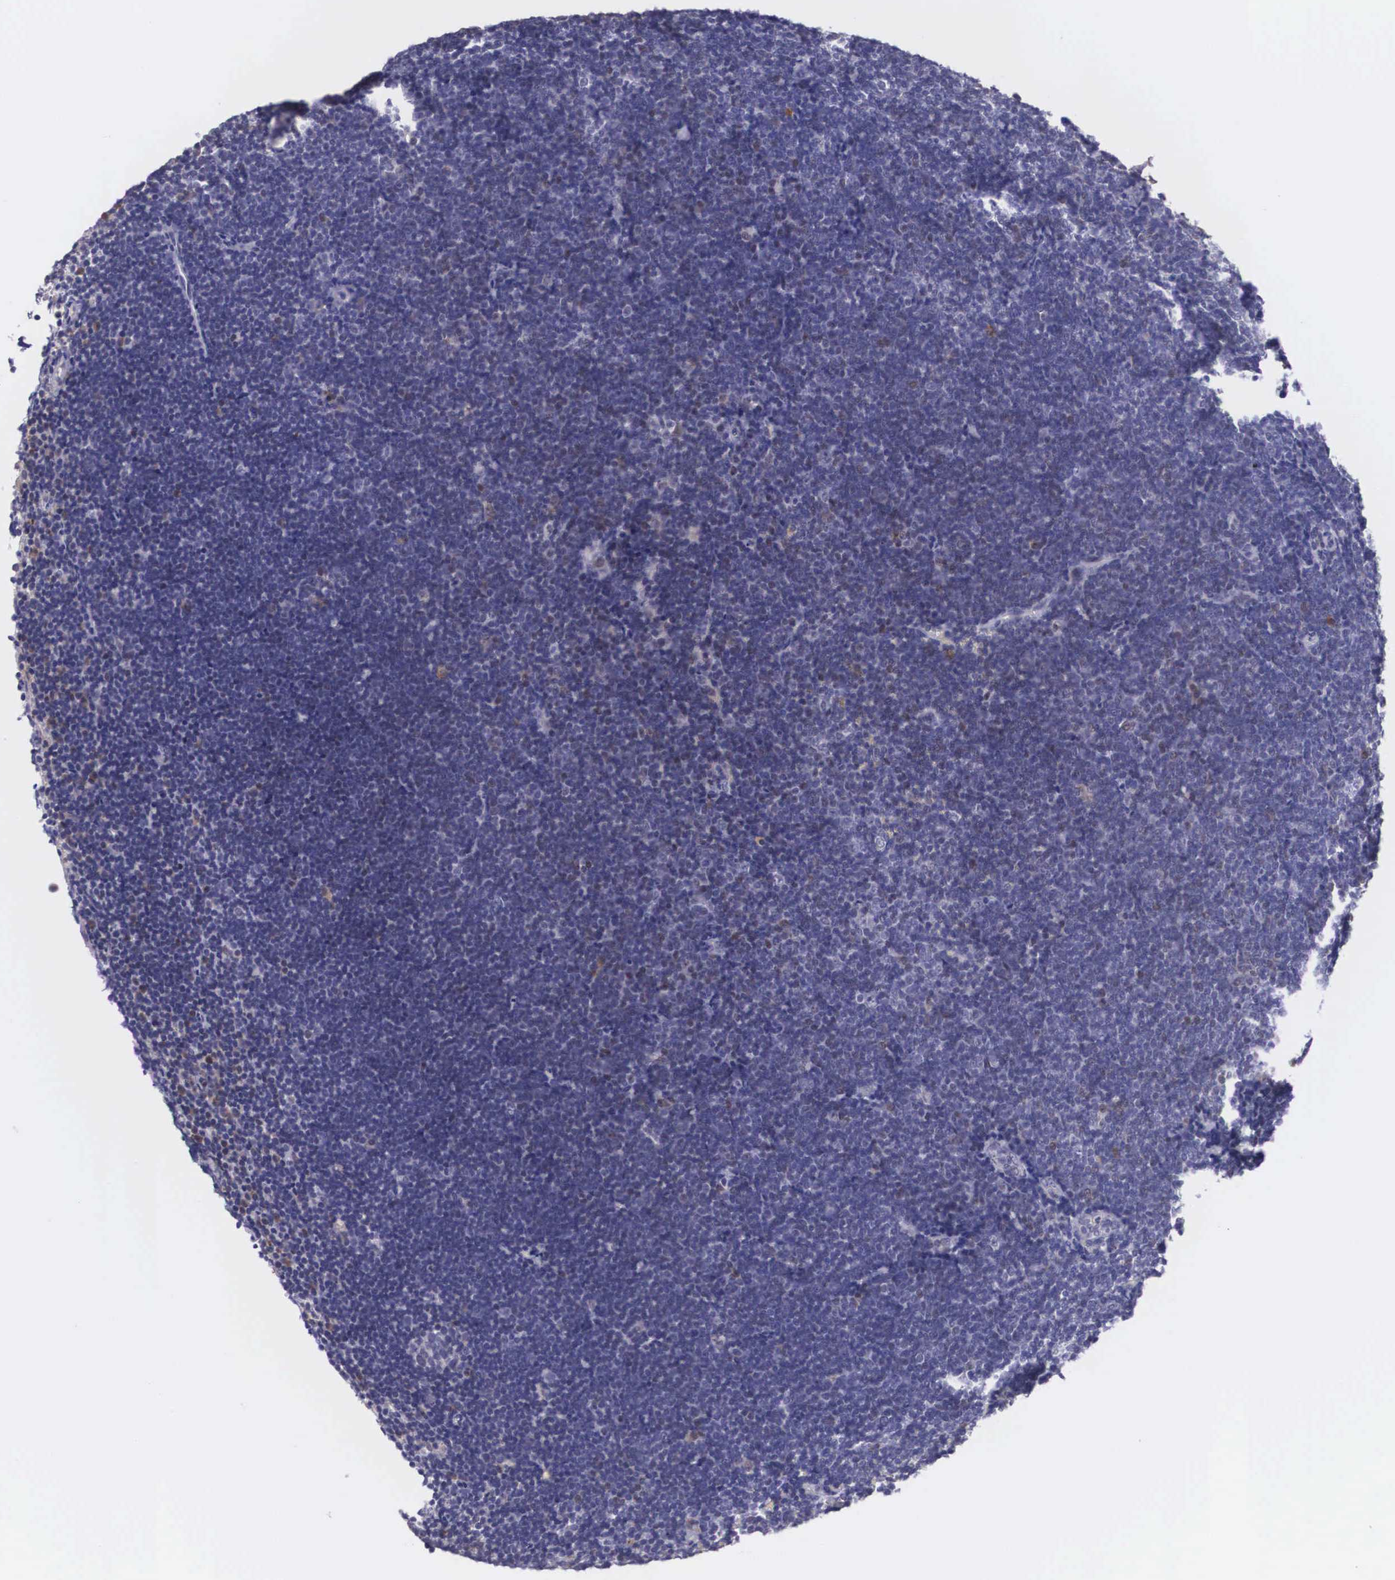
{"staining": {"intensity": "negative", "quantity": "none", "location": "none"}, "tissue": "lymphoma", "cell_type": "Tumor cells", "image_type": "cancer", "snomed": [{"axis": "morphology", "description": "Malignant lymphoma, non-Hodgkin's type, Low grade"}, {"axis": "topography", "description": "Lymph node"}], "caption": "IHC of lymphoma reveals no expression in tumor cells.", "gene": "SLC25A21", "patient": {"sex": "female", "age": 51}}